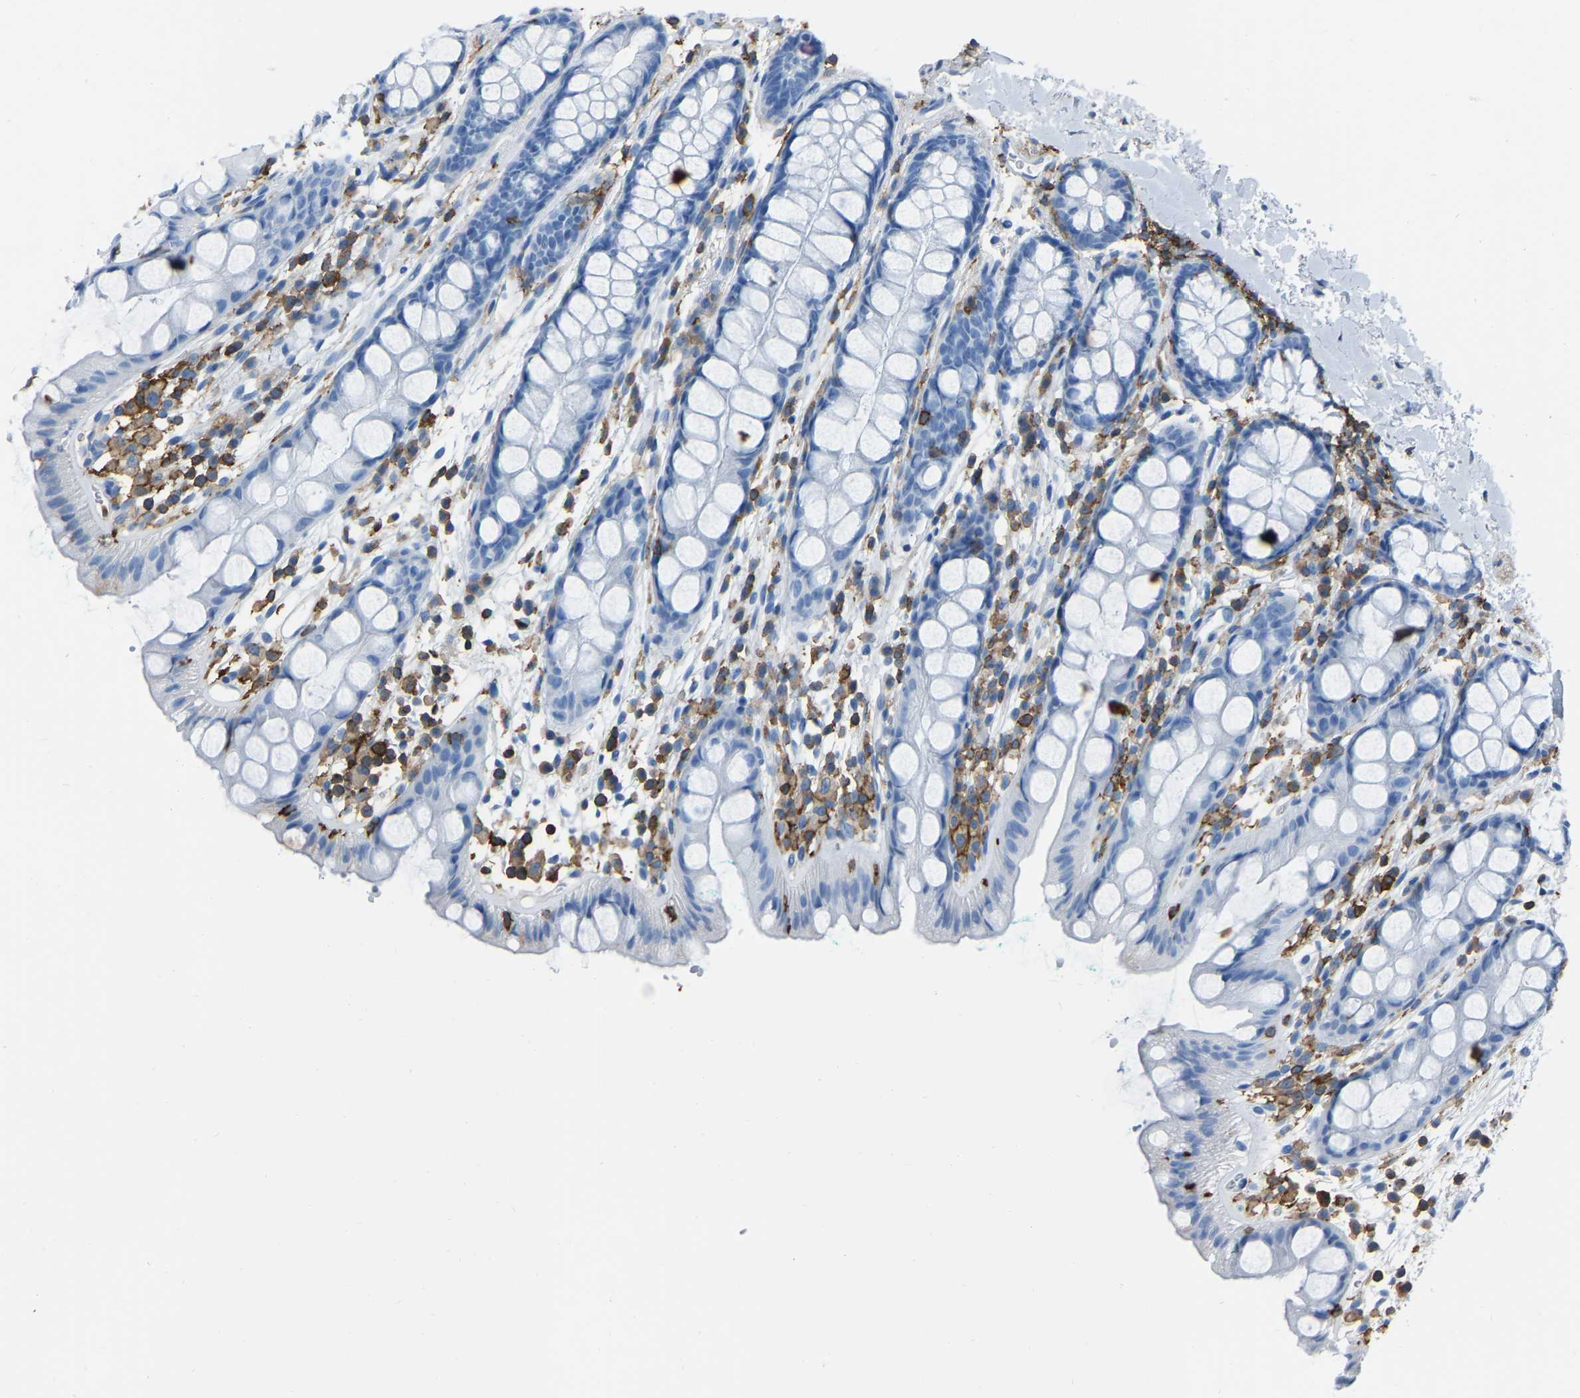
{"staining": {"intensity": "negative", "quantity": "none", "location": "none"}, "tissue": "rectum", "cell_type": "Glandular cells", "image_type": "normal", "snomed": [{"axis": "morphology", "description": "Normal tissue, NOS"}, {"axis": "topography", "description": "Rectum"}], "caption": "A high-resolution micrograph shows immunohistochemistry (IHC) staining of normal rectum, which shows no significant positivity in glandular cells. (Stains: DAB (3,3'-diaminobenzidine) IHC with hematoxylin counter stain, Microscopy: brightfield microscopy at high magnification).", "gene": "LSP1", "patient": {"sex": "female", "age": 65}}